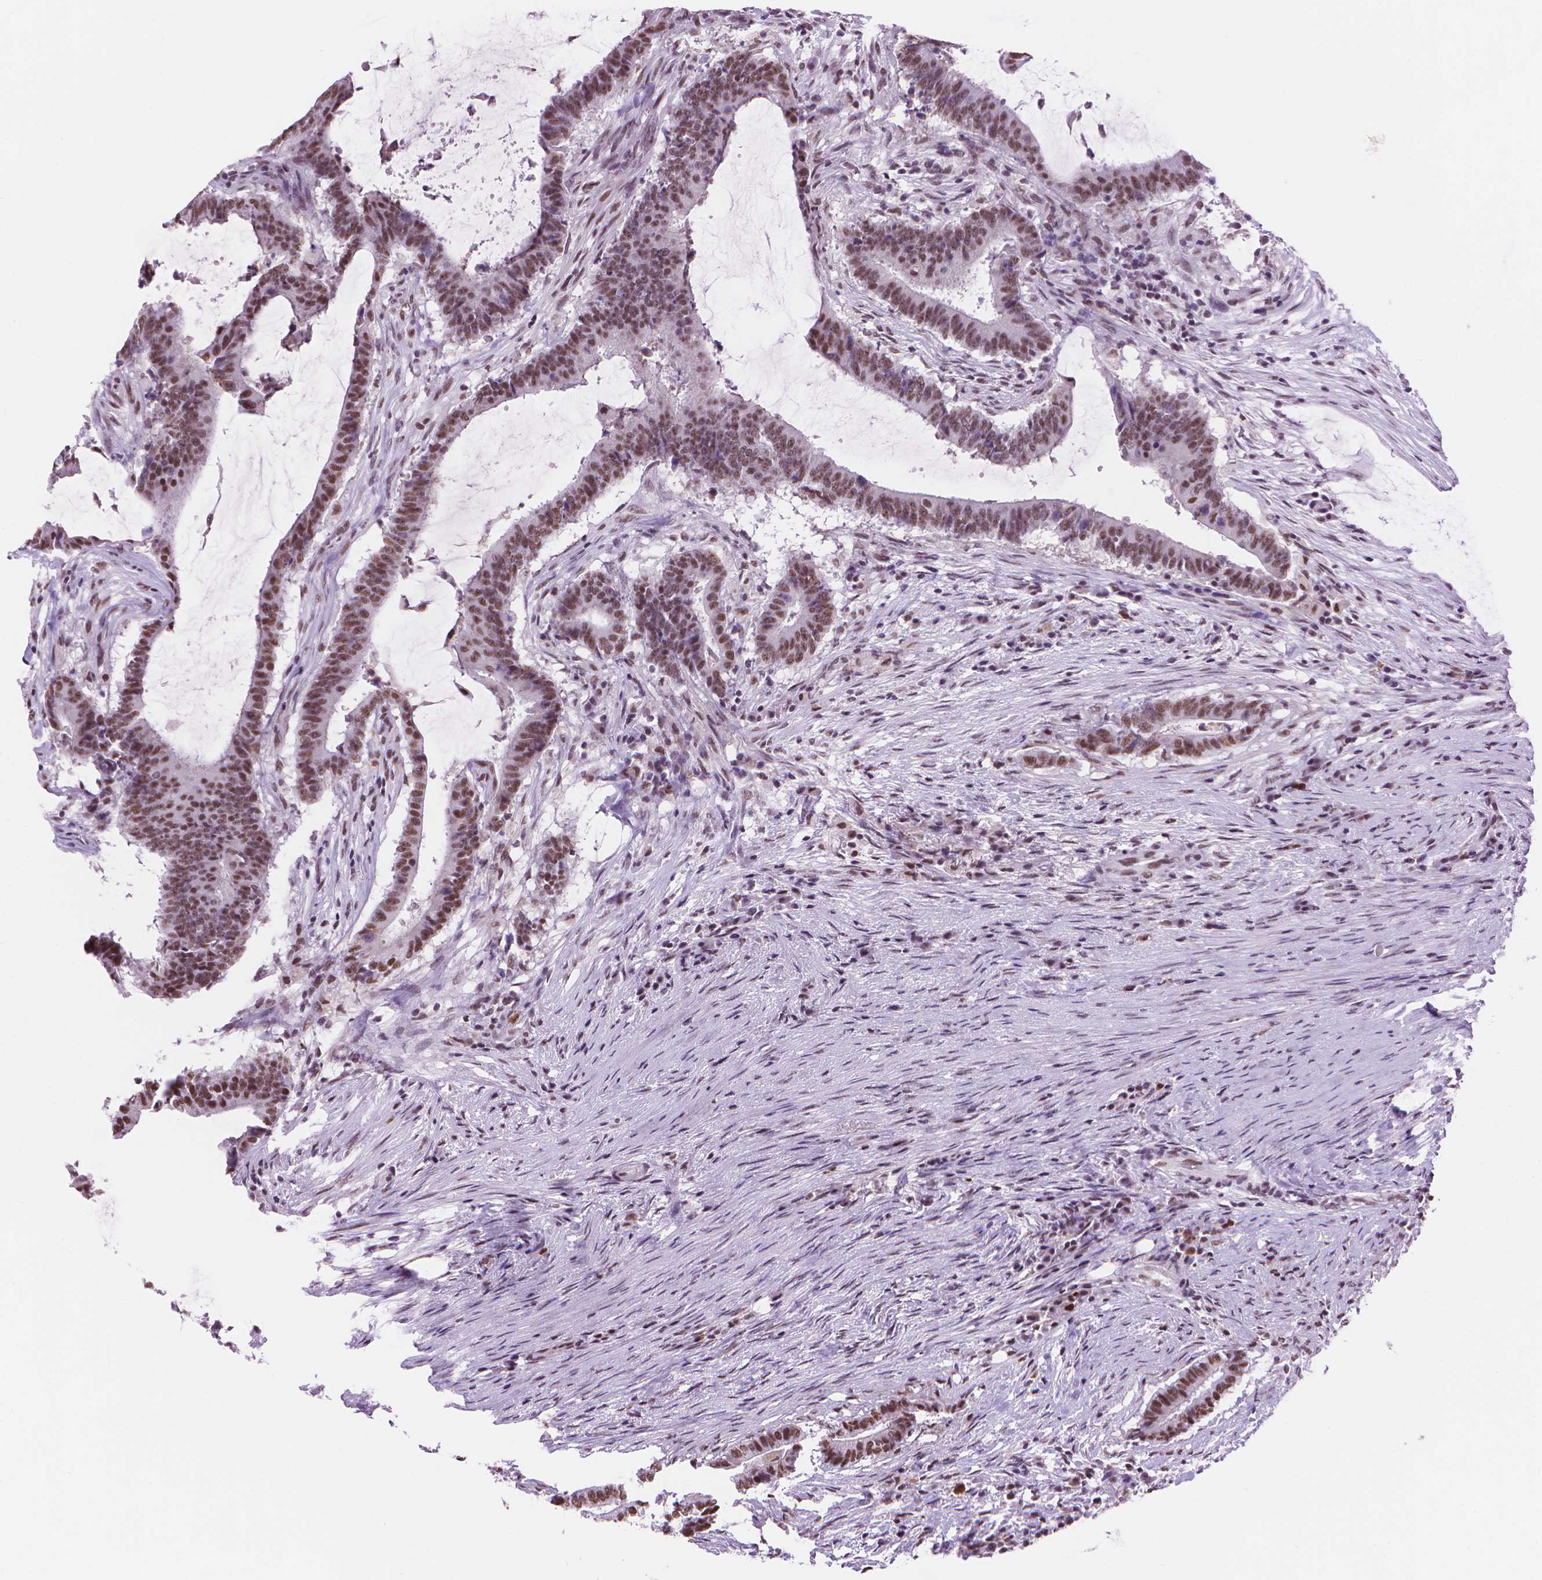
{"staining": {"intensity": "moderate", "quantity": ">75%", "location": "nuclear"}, "tissue": "colorectal cancer", "cell_type": "Tumor cells", "image_type": "cancer", "snomed": [{"axis": "morphology", "description": "Adenocarcinoma, NOS"}, {"axis": "topography", "description": "Colon"}], "caption": "Immunohistochemical staining of colorectal cancer (adenocarcinoma) displays medium levels of moderate nuclear protein positivity in about >75% of tumor cells.", "gene": "RPA4", "patient": {"sex": "female", "age": 43}}